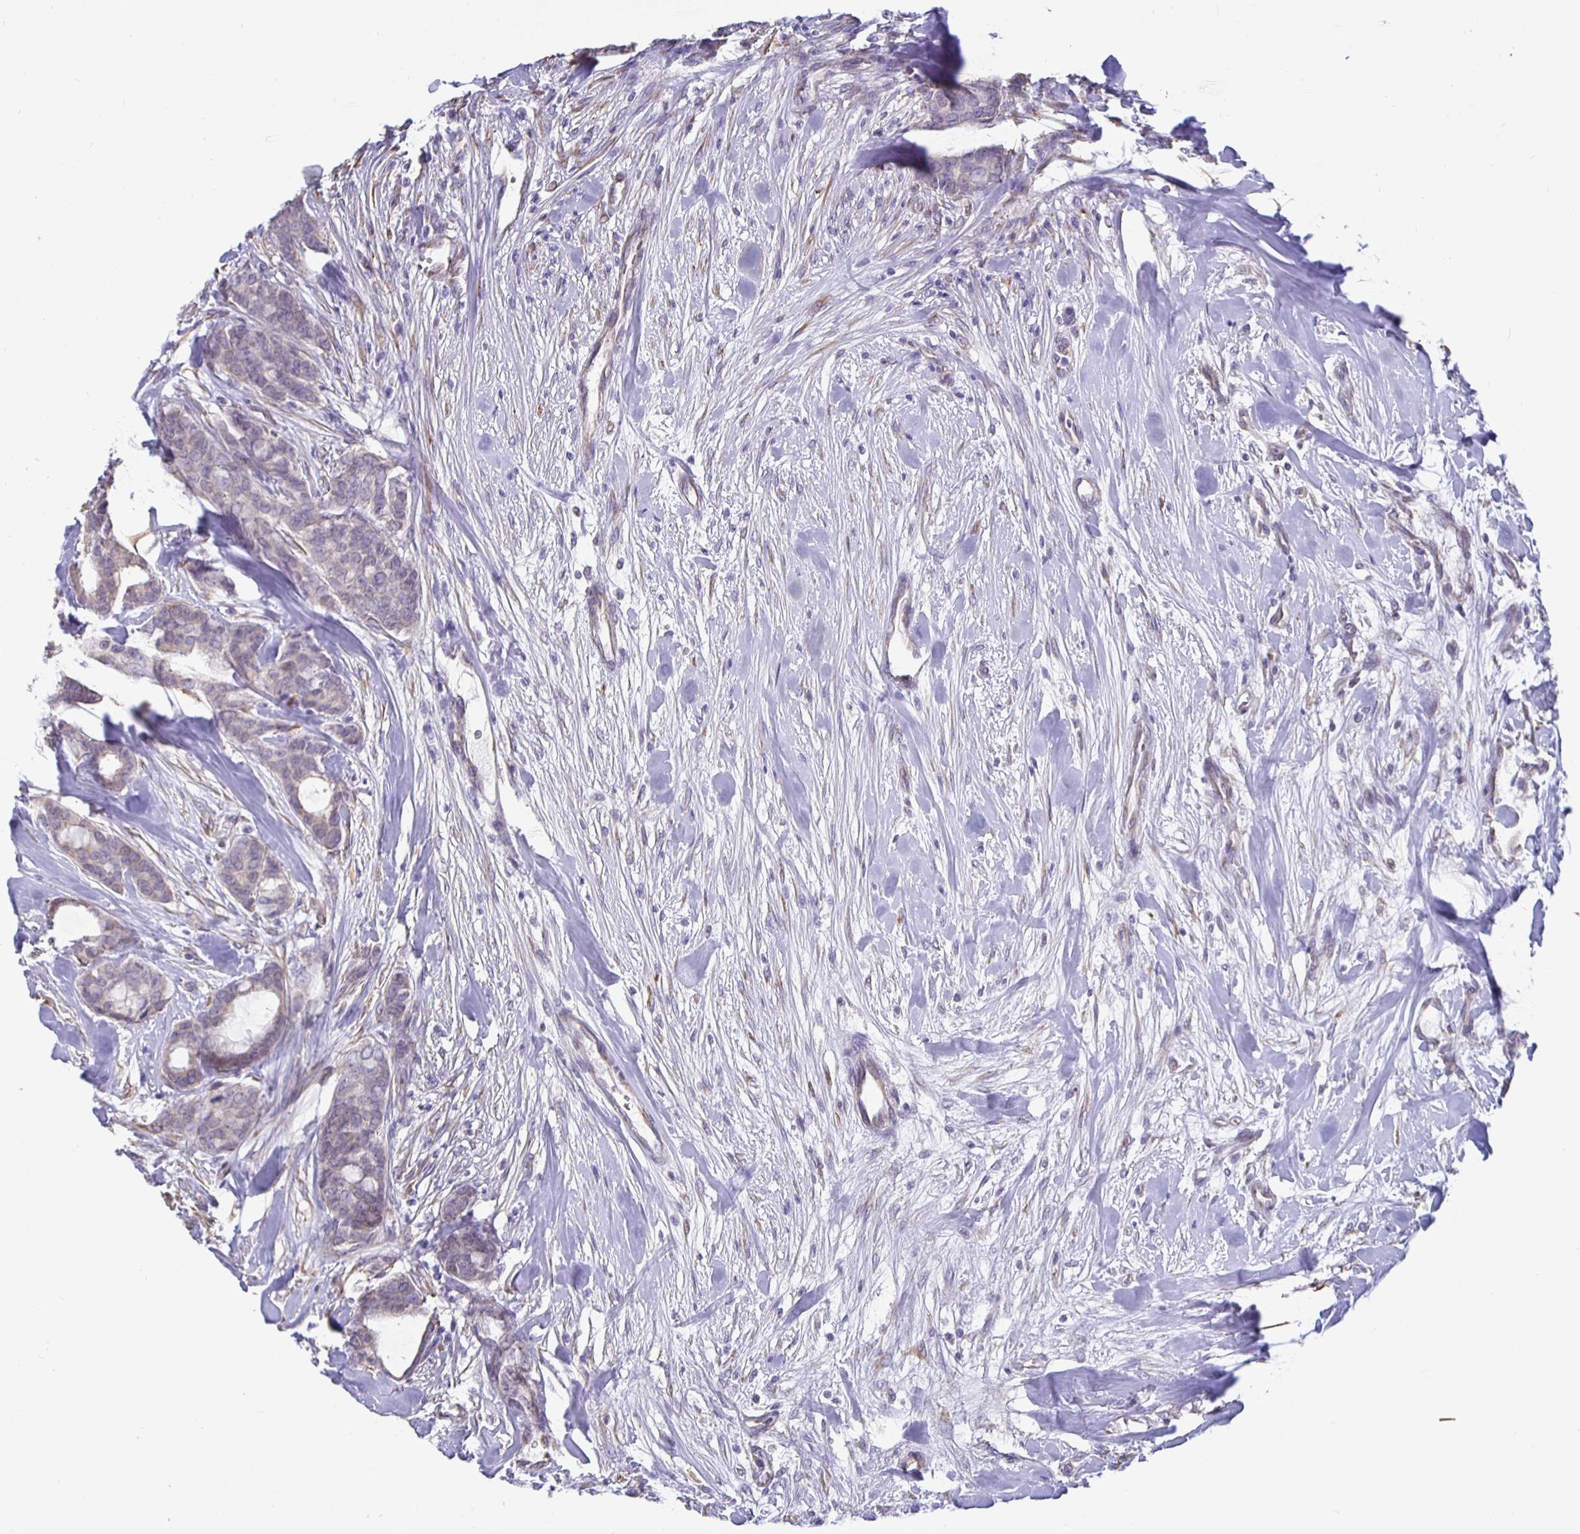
{"staining": {"intensity": "negative", "quantity": "none", "location": "none"}, "tissue": "breast cancer", "cell_type": "Tumor cells", "image_type": "cancer", "snomed": [{"axis": "morphology", "description": "Duct carcinoma"}, {"axis": "topography", "description": "Breast"}], "caption": "IHC histopathology image of breast intraductal carcinoma stained for a protein (brown), which reveals no expression in tumor cells.", "gene": "DNAI2", "patient": {"sex": "female", "age": 84}}